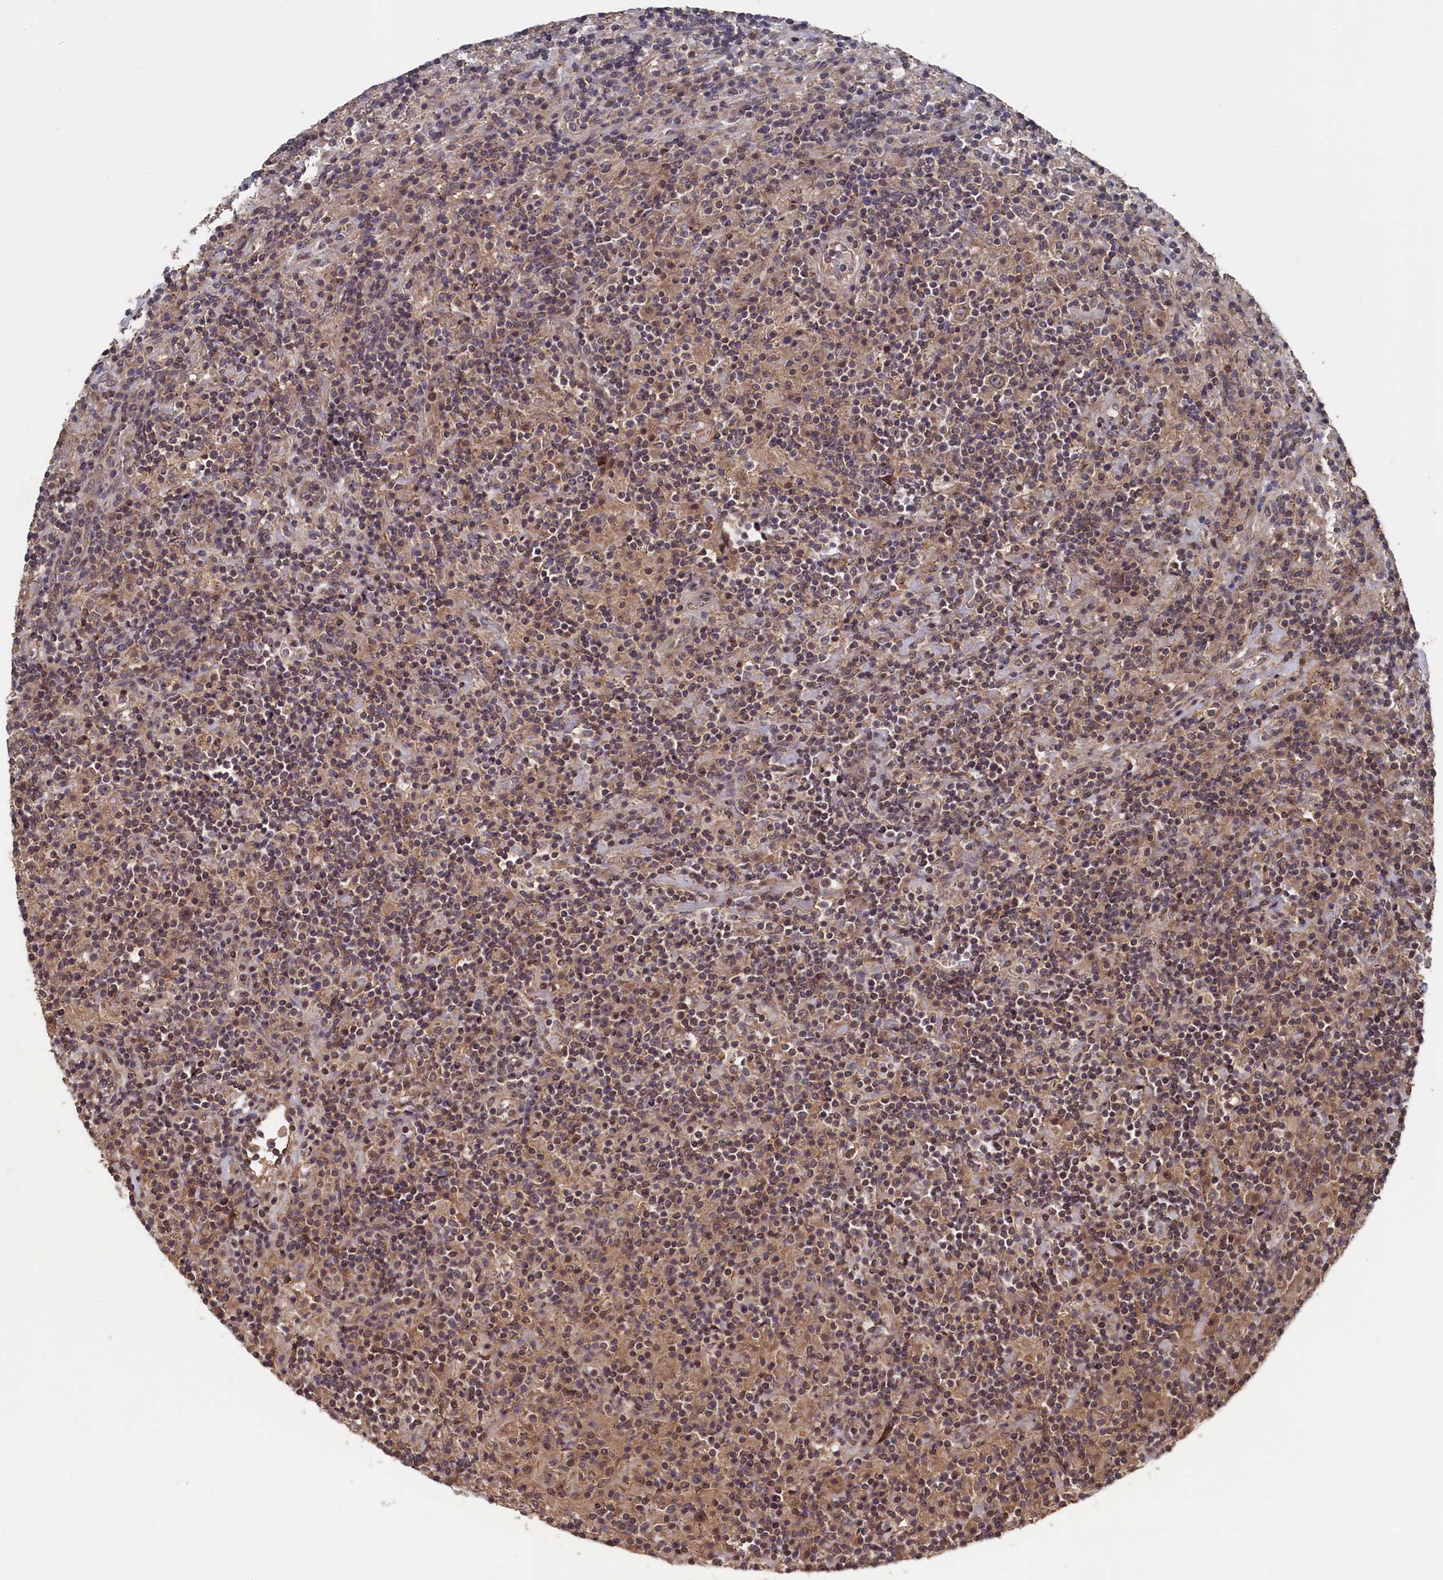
{"staining": {"intensity": "weak", "quantity": ">75%", "location": "cytoplasmic/membranous,nuclear"}, "tissue": "lymphoma", "cell_type": "Tumor cells", "image_type": "cancer", "snomed": [{"axis": "morphology", "description": "Hodgkin's disease, NOS"}, {"axis": "topography", "description": "Lymph node"}], "caption": "The immunohistochemical stain shows weak cytoplasmic/membranous and nuclear positivity in tumor cells of lymphoma tissue.", "gene": "TMC5", "patient": {"sex": "male", "age": 70}}